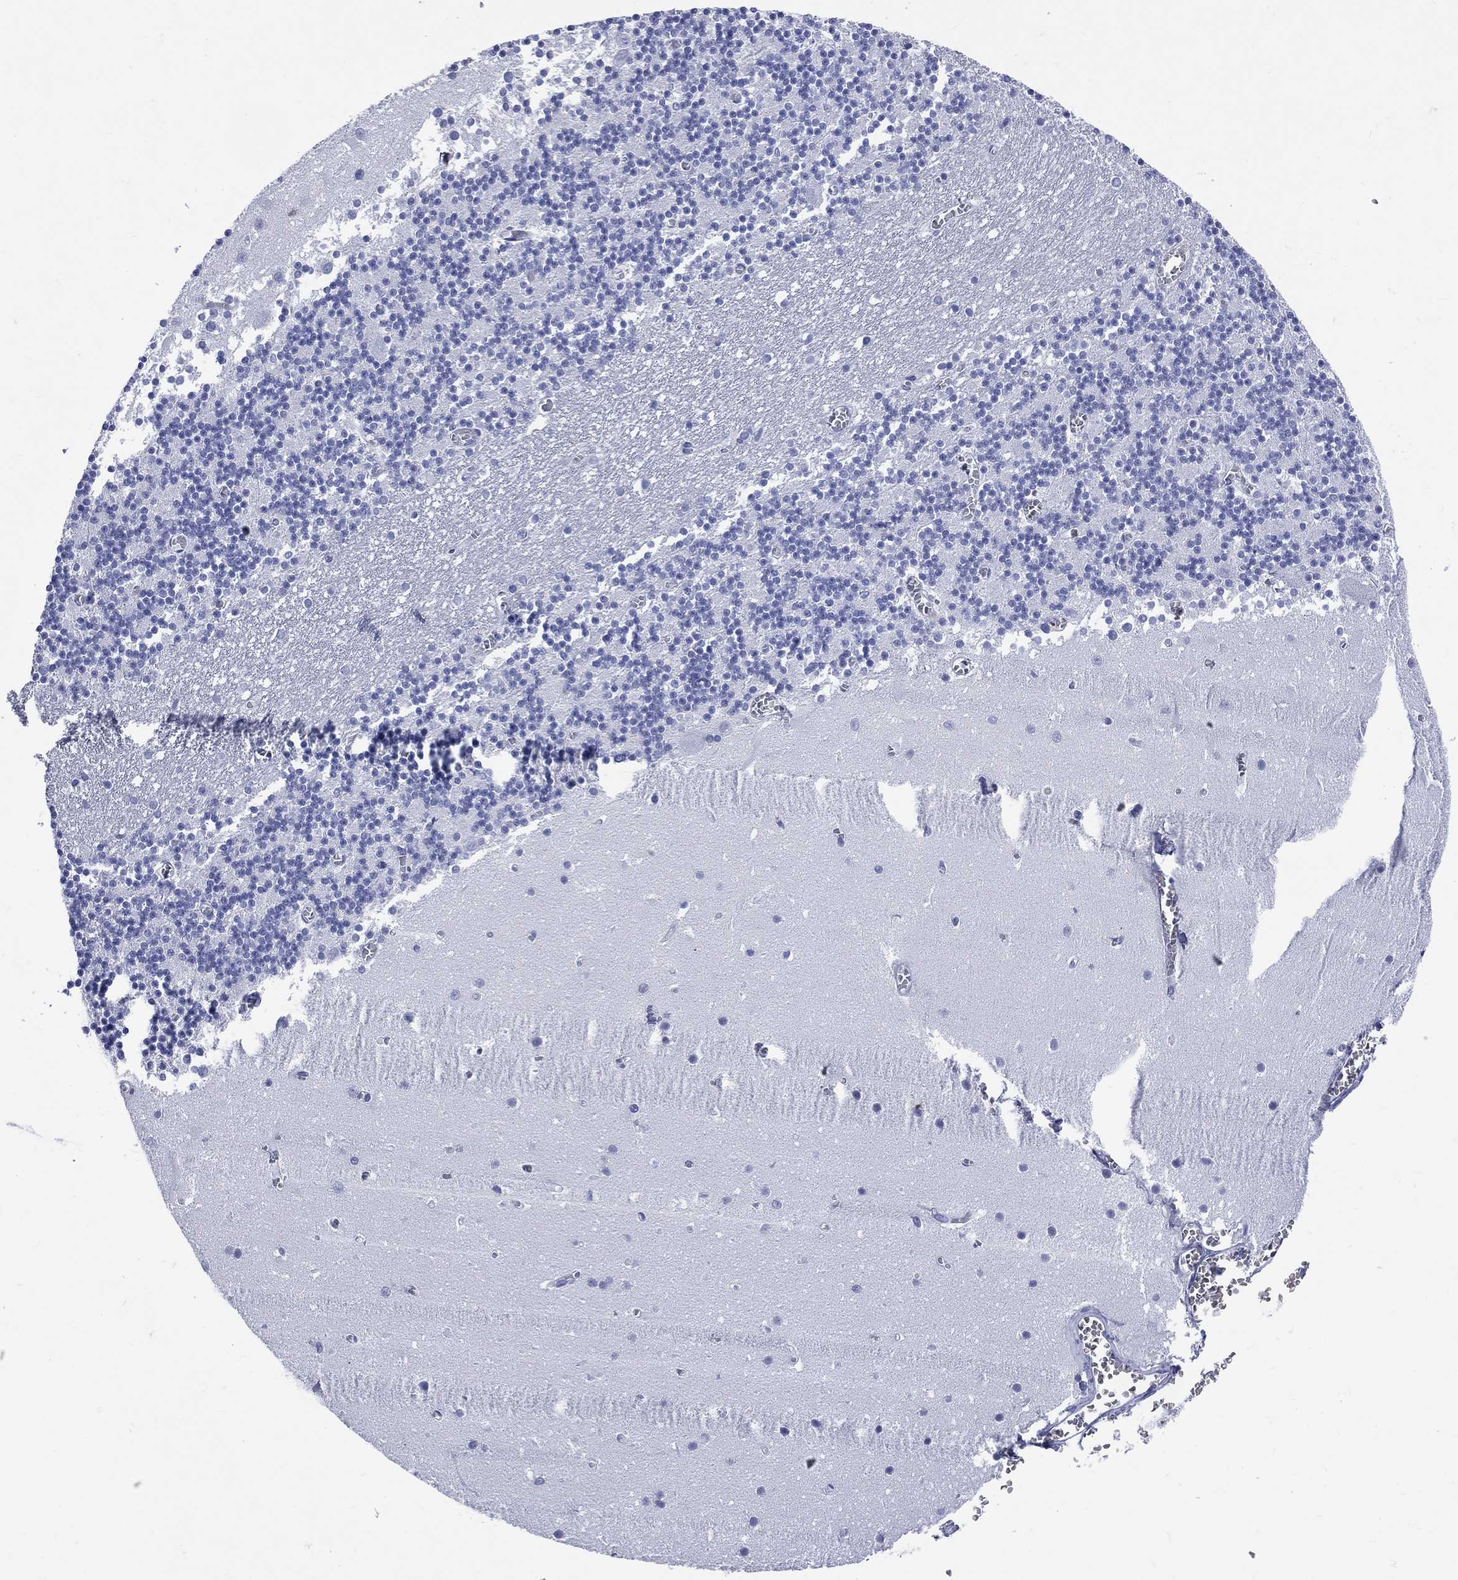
{"staining": {"intensity": "negative", "quantity": "none", "location": "none"}, "tissue": "cerebellum", "cell_type": "Cells in granular layer", "image_type": "normal", "snomed": [{"axis": "morphology", "description": "Normal tissue, NOS"}, {"axis": "topography", "description": "Cerebellum"}], "caption": "The histopathology image shows no staining of cells in granular layer in benign cerebellum. (Brightfield microscopy of DAB (3,3'-diaminobenzidine) IHC at high magnification).", "gene": "CYLC1", "patient": {"sex": "female", "age": 28}}